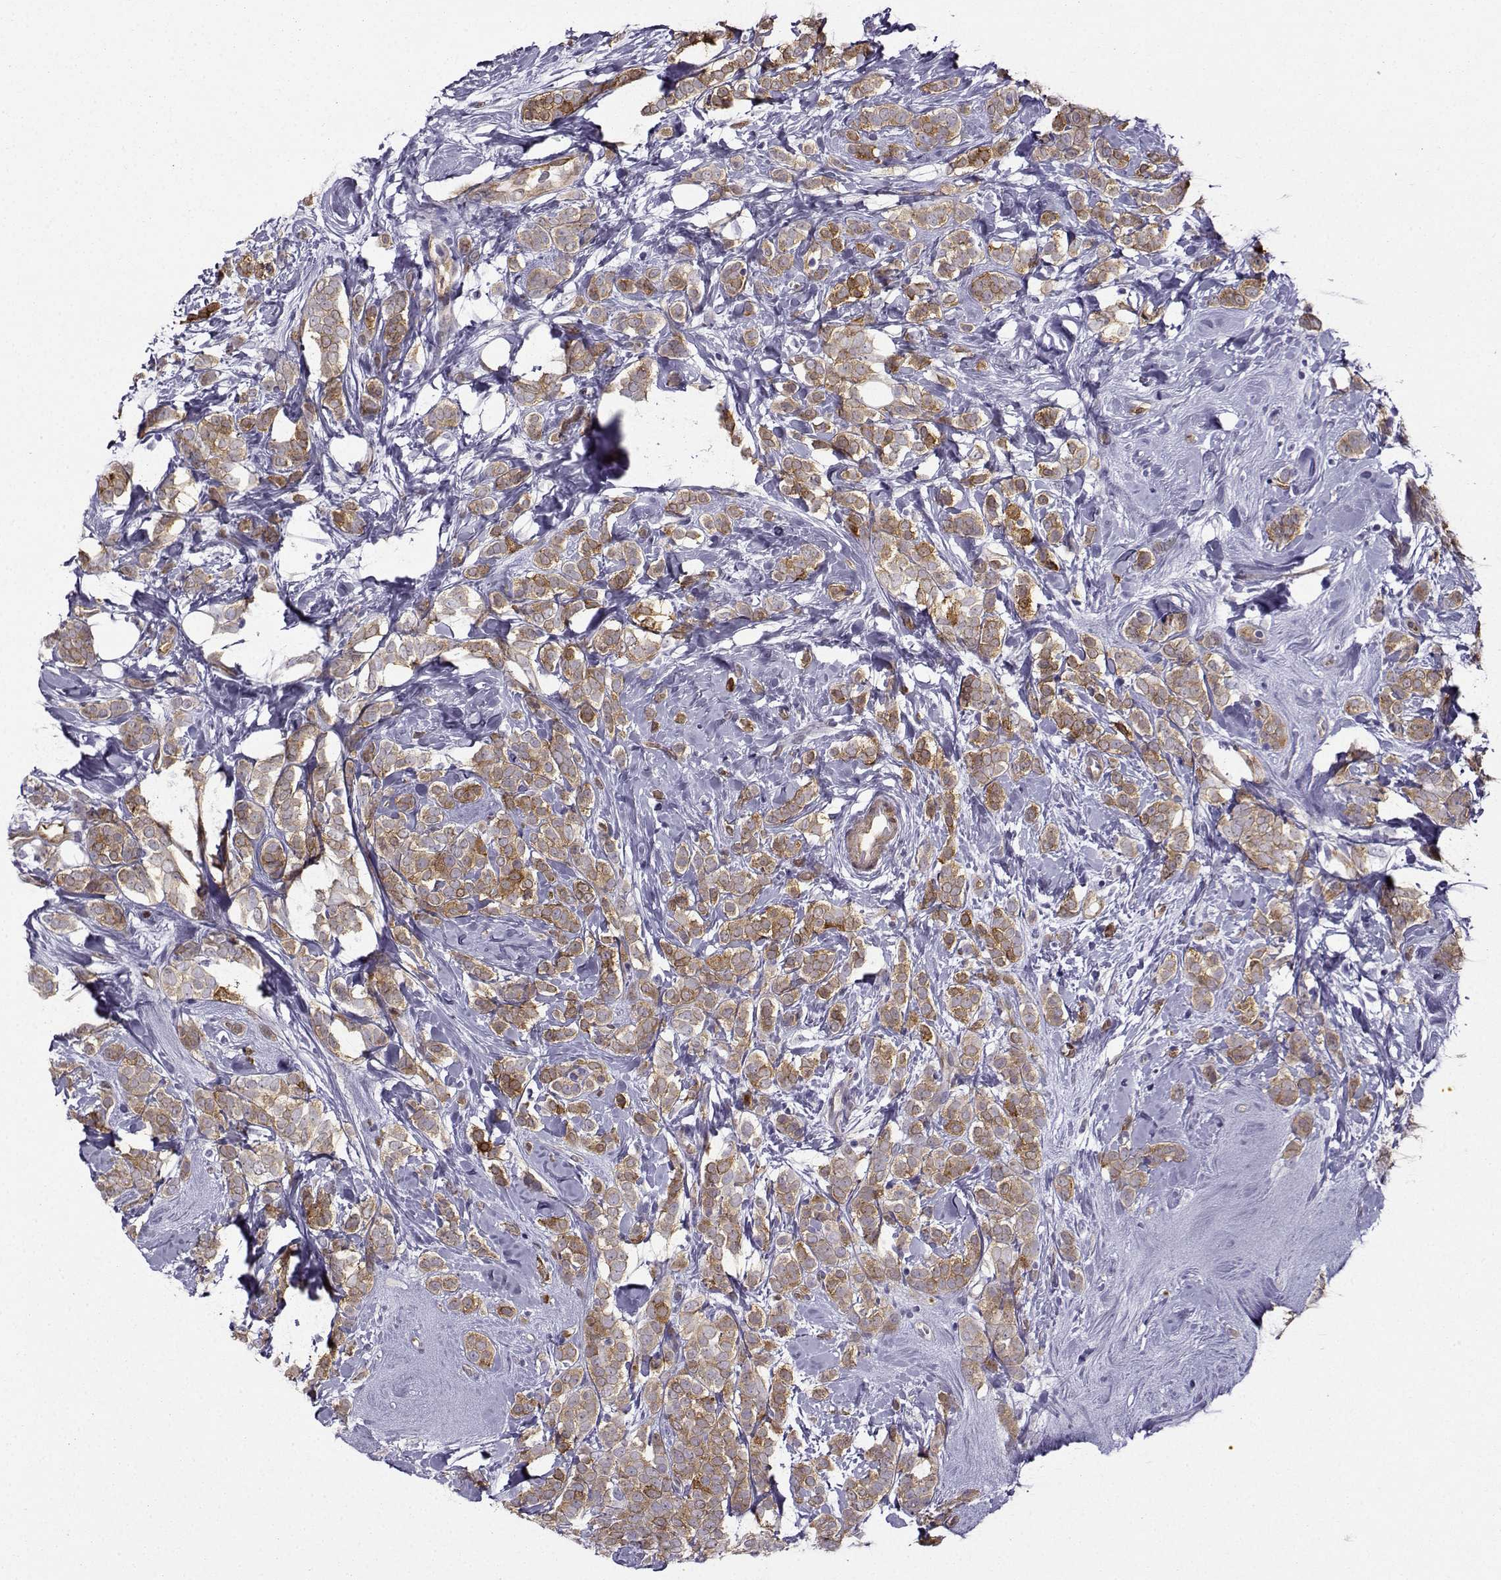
{"staining": {"intensity": "moderate", "quantity": "25%-75%", "location": "cytoplasmic/membranous"}, "tissue": "breast cancer", "cell_type": "Tumor cells", "image_type": "cancer", "snomed": [{"axis": "morphology", "description": "Lobular carcinoma"}, {"axis": "topography", "description": "Breast"}], "caption": "Immunohistochemical staining of human breast lobular carcinoma displays medium levels of moderate cytoplasmic/membranous staining in approximately 25%-75% of tumor cells. (DAB (3,3'-diaminobenzidine) IHC, brown staining for protein, blue staining for nuclei).", "gene": "NQO1", "patient": {"sex": "female", "age": 49}}